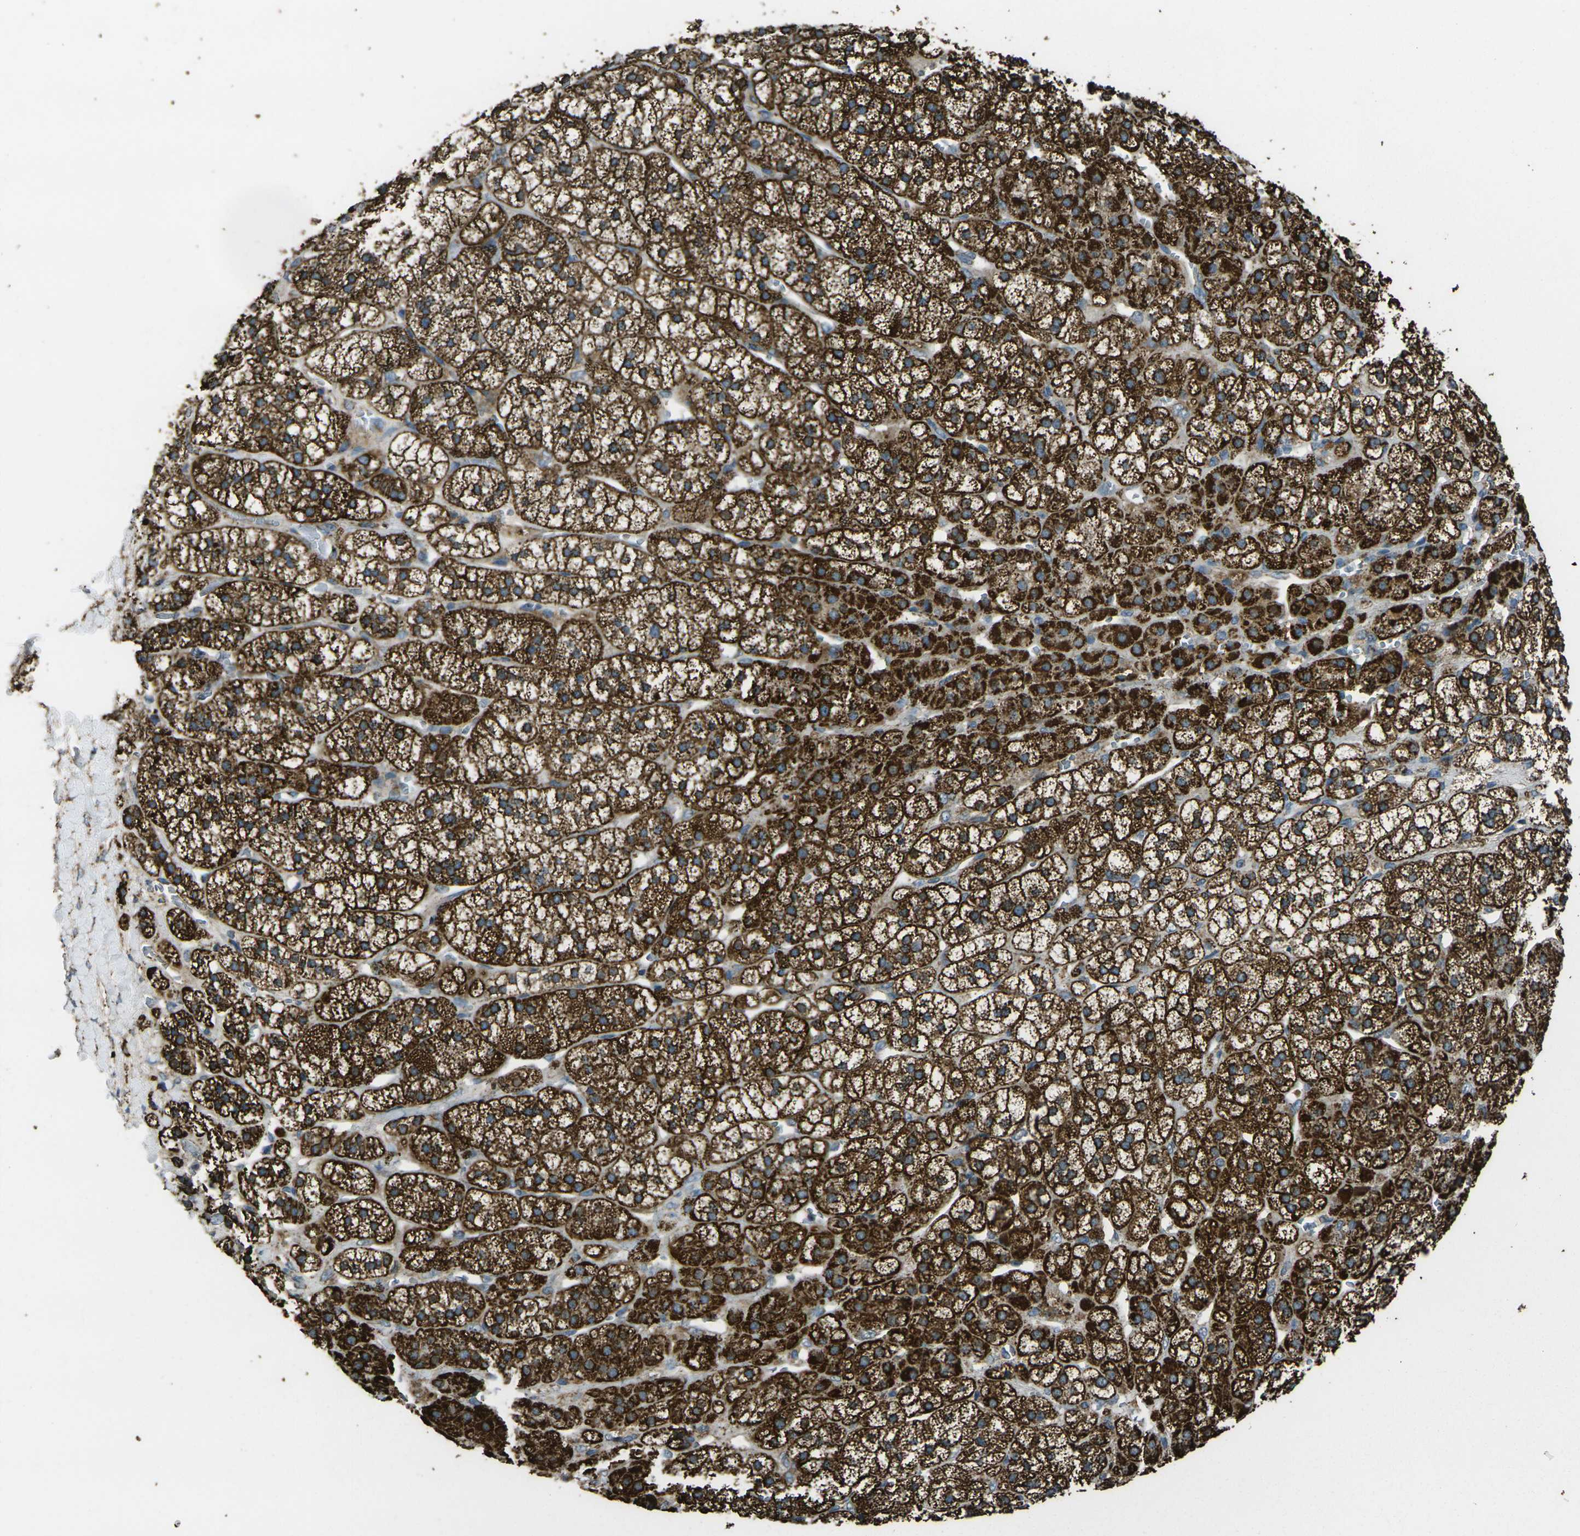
{"staining": {"intensity": "strong", "quantity": ">75%", "location": "cytoplasmic/membranous"}, "tissue": "adrenal gland", "cell_type": "Glandular cells", "image_type": "normal", "snomed": [{"axis": "morphology", "description": "Normal tissue, NOS"}, {"axis": "topography", "description": "Adrenal gland"}], "caption": "A high amount of strong cytoplasmic/membranous staining is appreciated in approximately >75% of glandular cells in normal adrenal gland. Using DAB (brown) and hematoxylin (blue) stains, captured at high magnification using brightfield microscopy.", "gene": "KLHL5", "patient": {"sex": "male", "age": 56}}